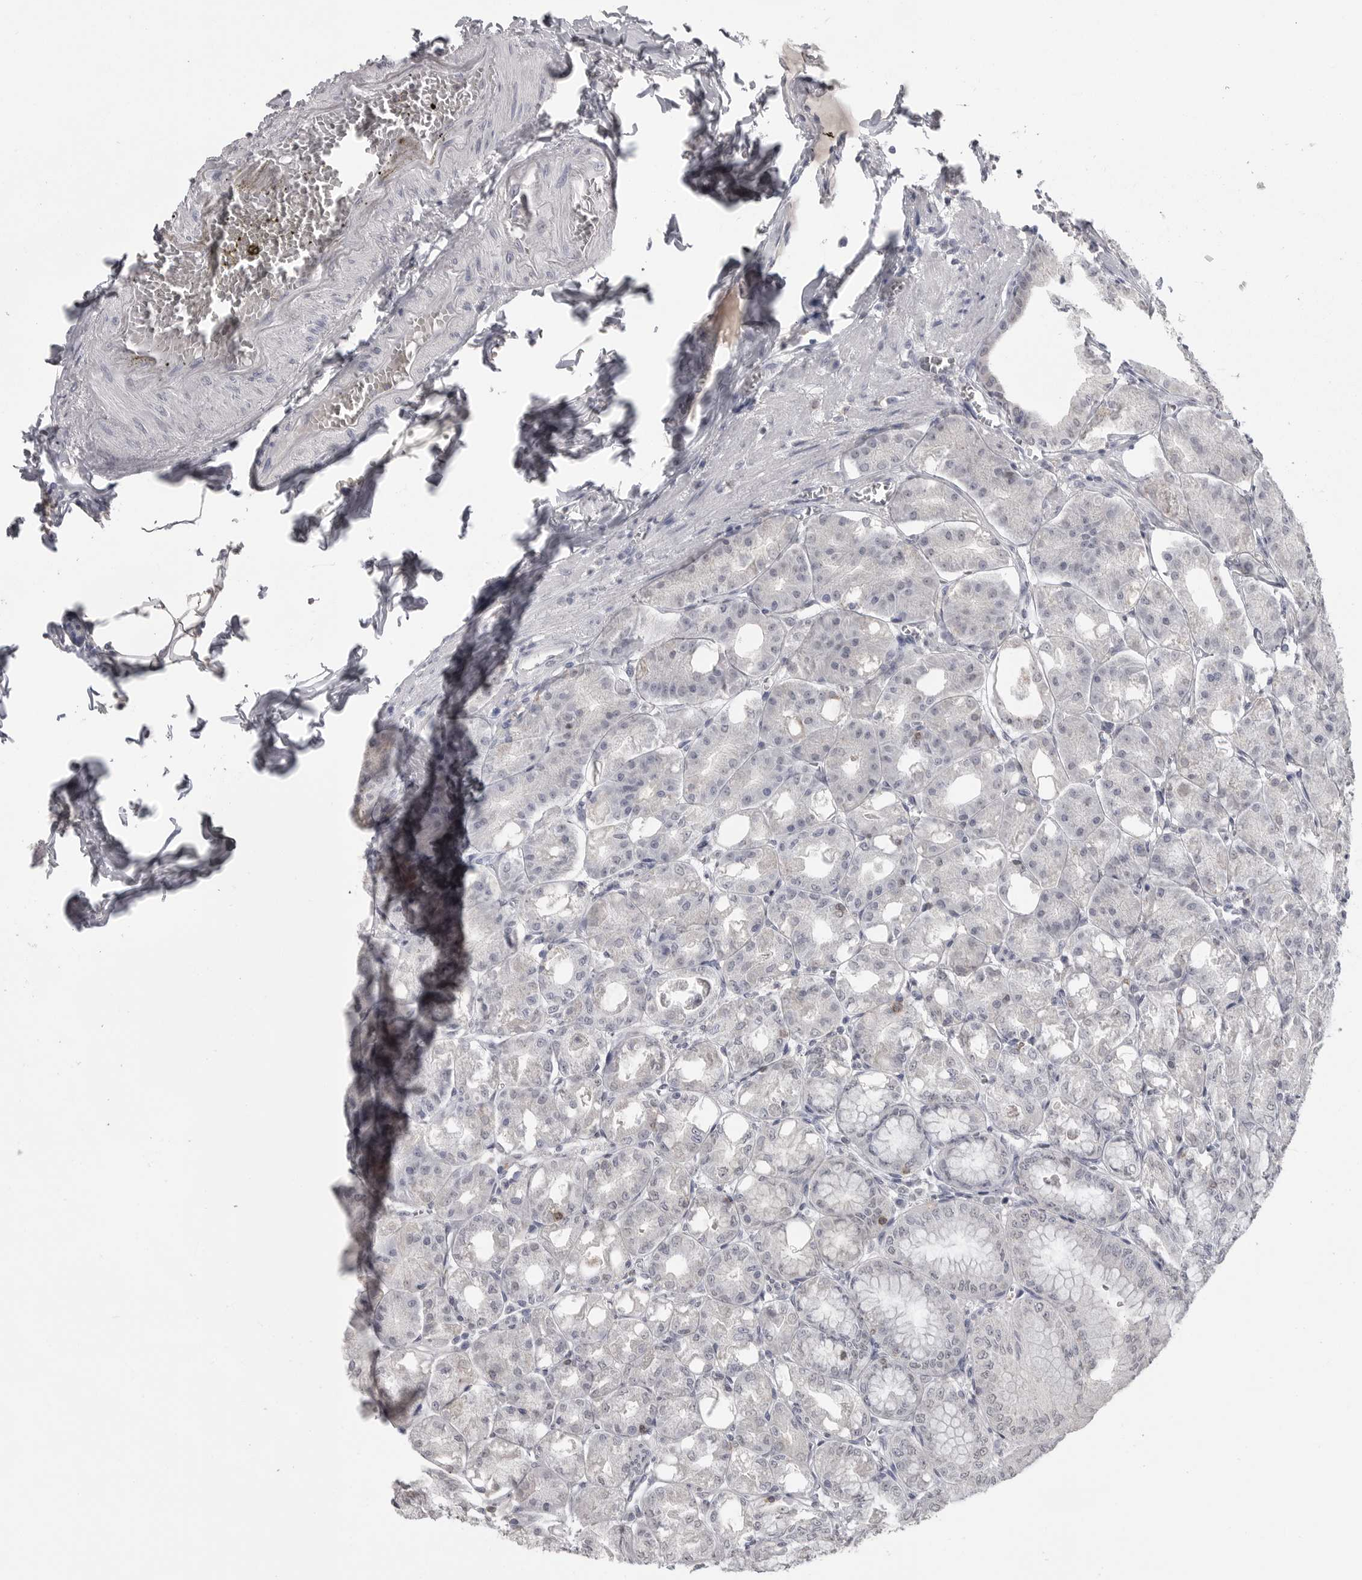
{"staining": {"intensity": "negative", "quantity": "none", "location": "none"}, "tissue": "stomach", "cell_type": "Glandular cells", "image_type": "normal", "snomed": [{"axis": "morphology", "description": "Normal tissue, NOS"}, {"axis": "topography", "description": "Stomach, lower"}], "caption": "This is a image of immunohistochemistry (IHC) staining of benign stomach, which shows no staining in glandular cells.", "gene": "ITGAL", "patient": {"sex": "male", "age": 71}}